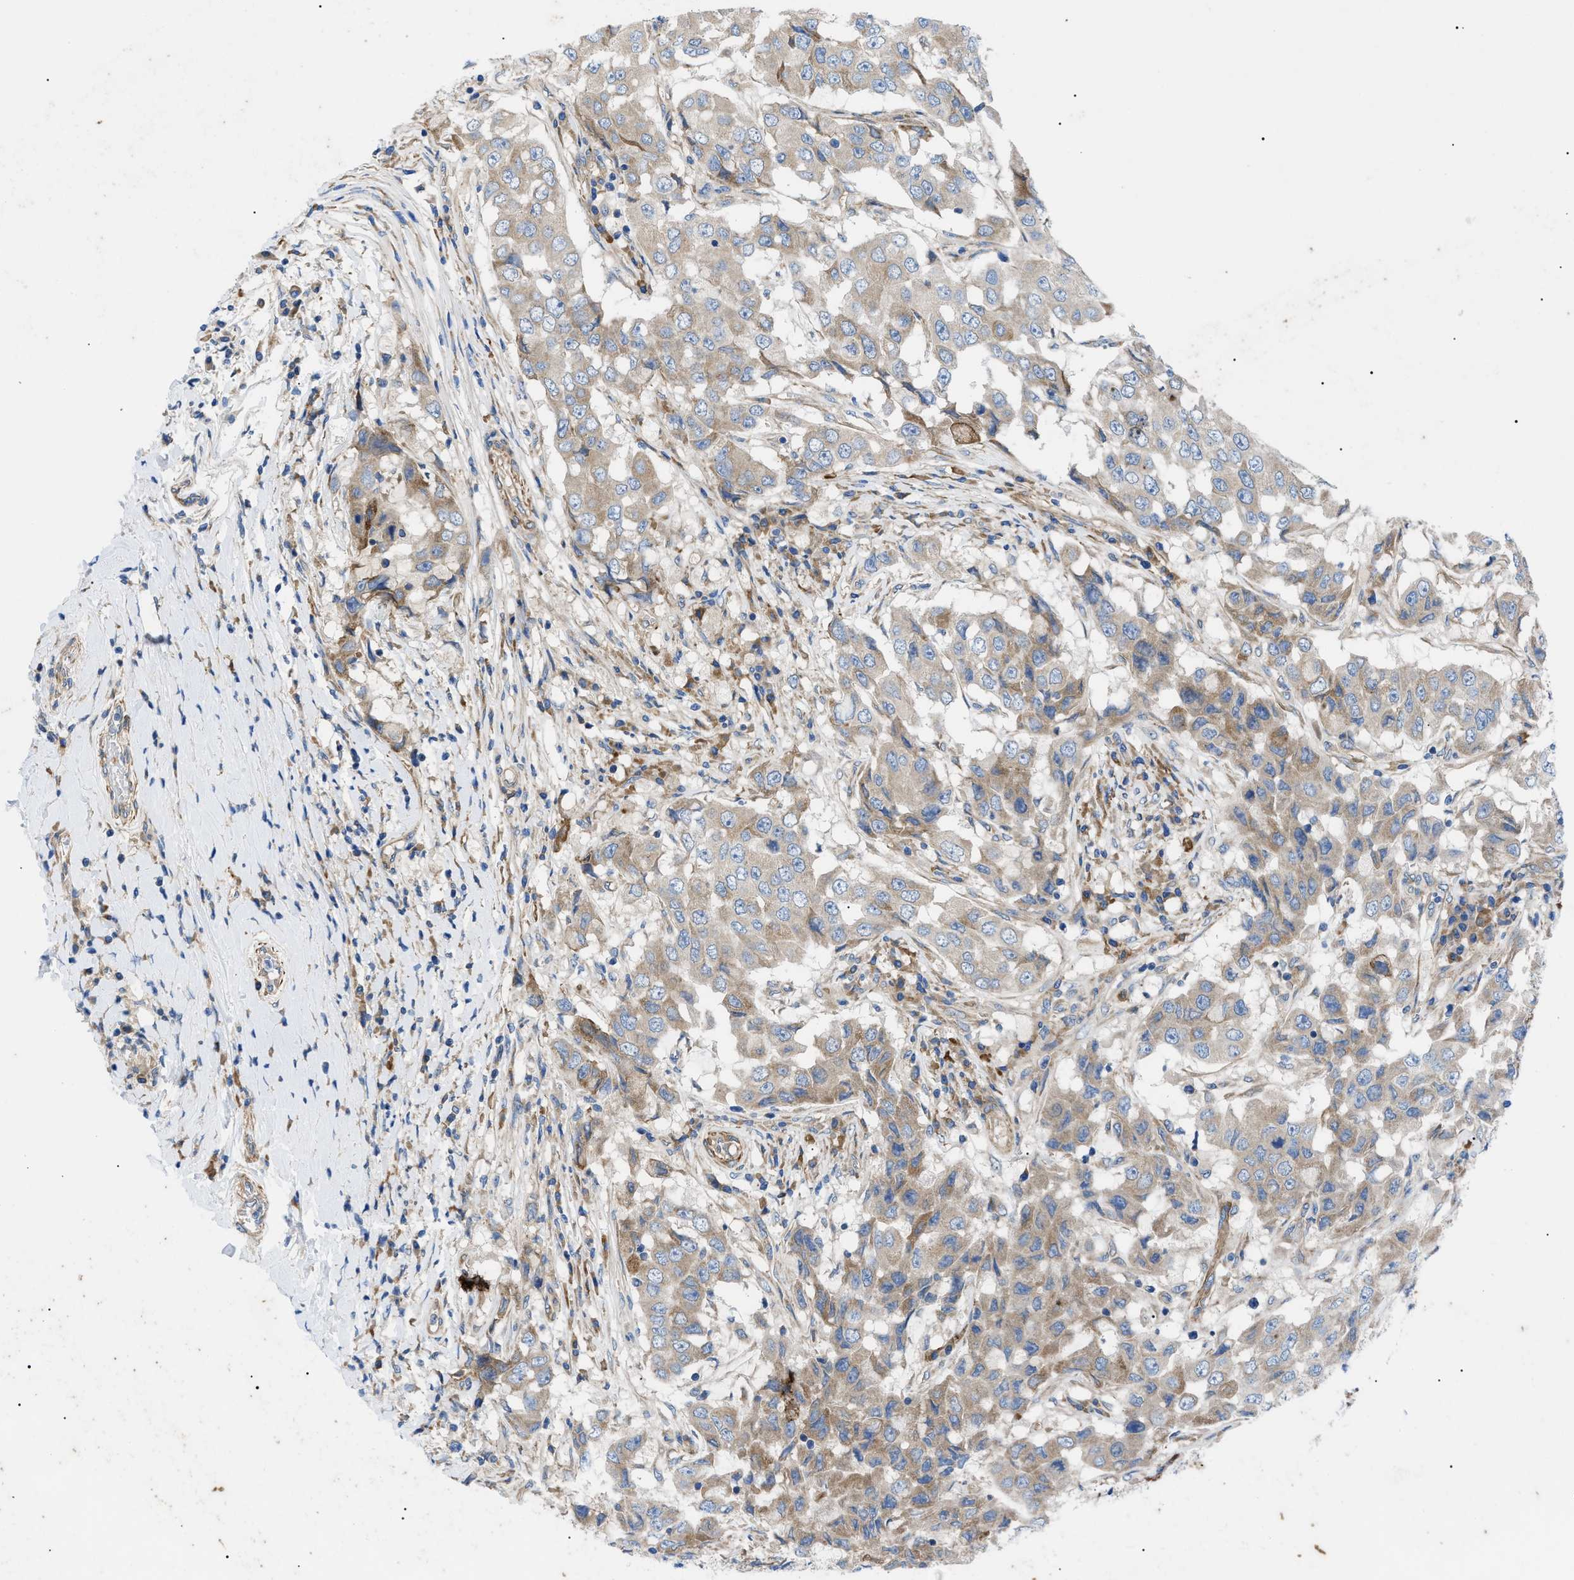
{"staining": {"intensity": "weak", "quantity": ">75%", "location": "cytoplasmic/membranous"}, "tissue": "breast cancer", "cell_type": "Tumor cells", "image_type": "cancer", "snomed": [{"axis": "morphology", "description": "Duct carcinoma"}, {"axis": "topography", "description": "Breast"}], "caption": "This is a histology image of immunohistochemistry (IHC) staining of breast invasive ductal carcinoma, which shows weak positivity in the cytoplasmic/membranous of tumor cells.", "gene": "HSPB8", "patient": {"sex": "female", "age": 27}}